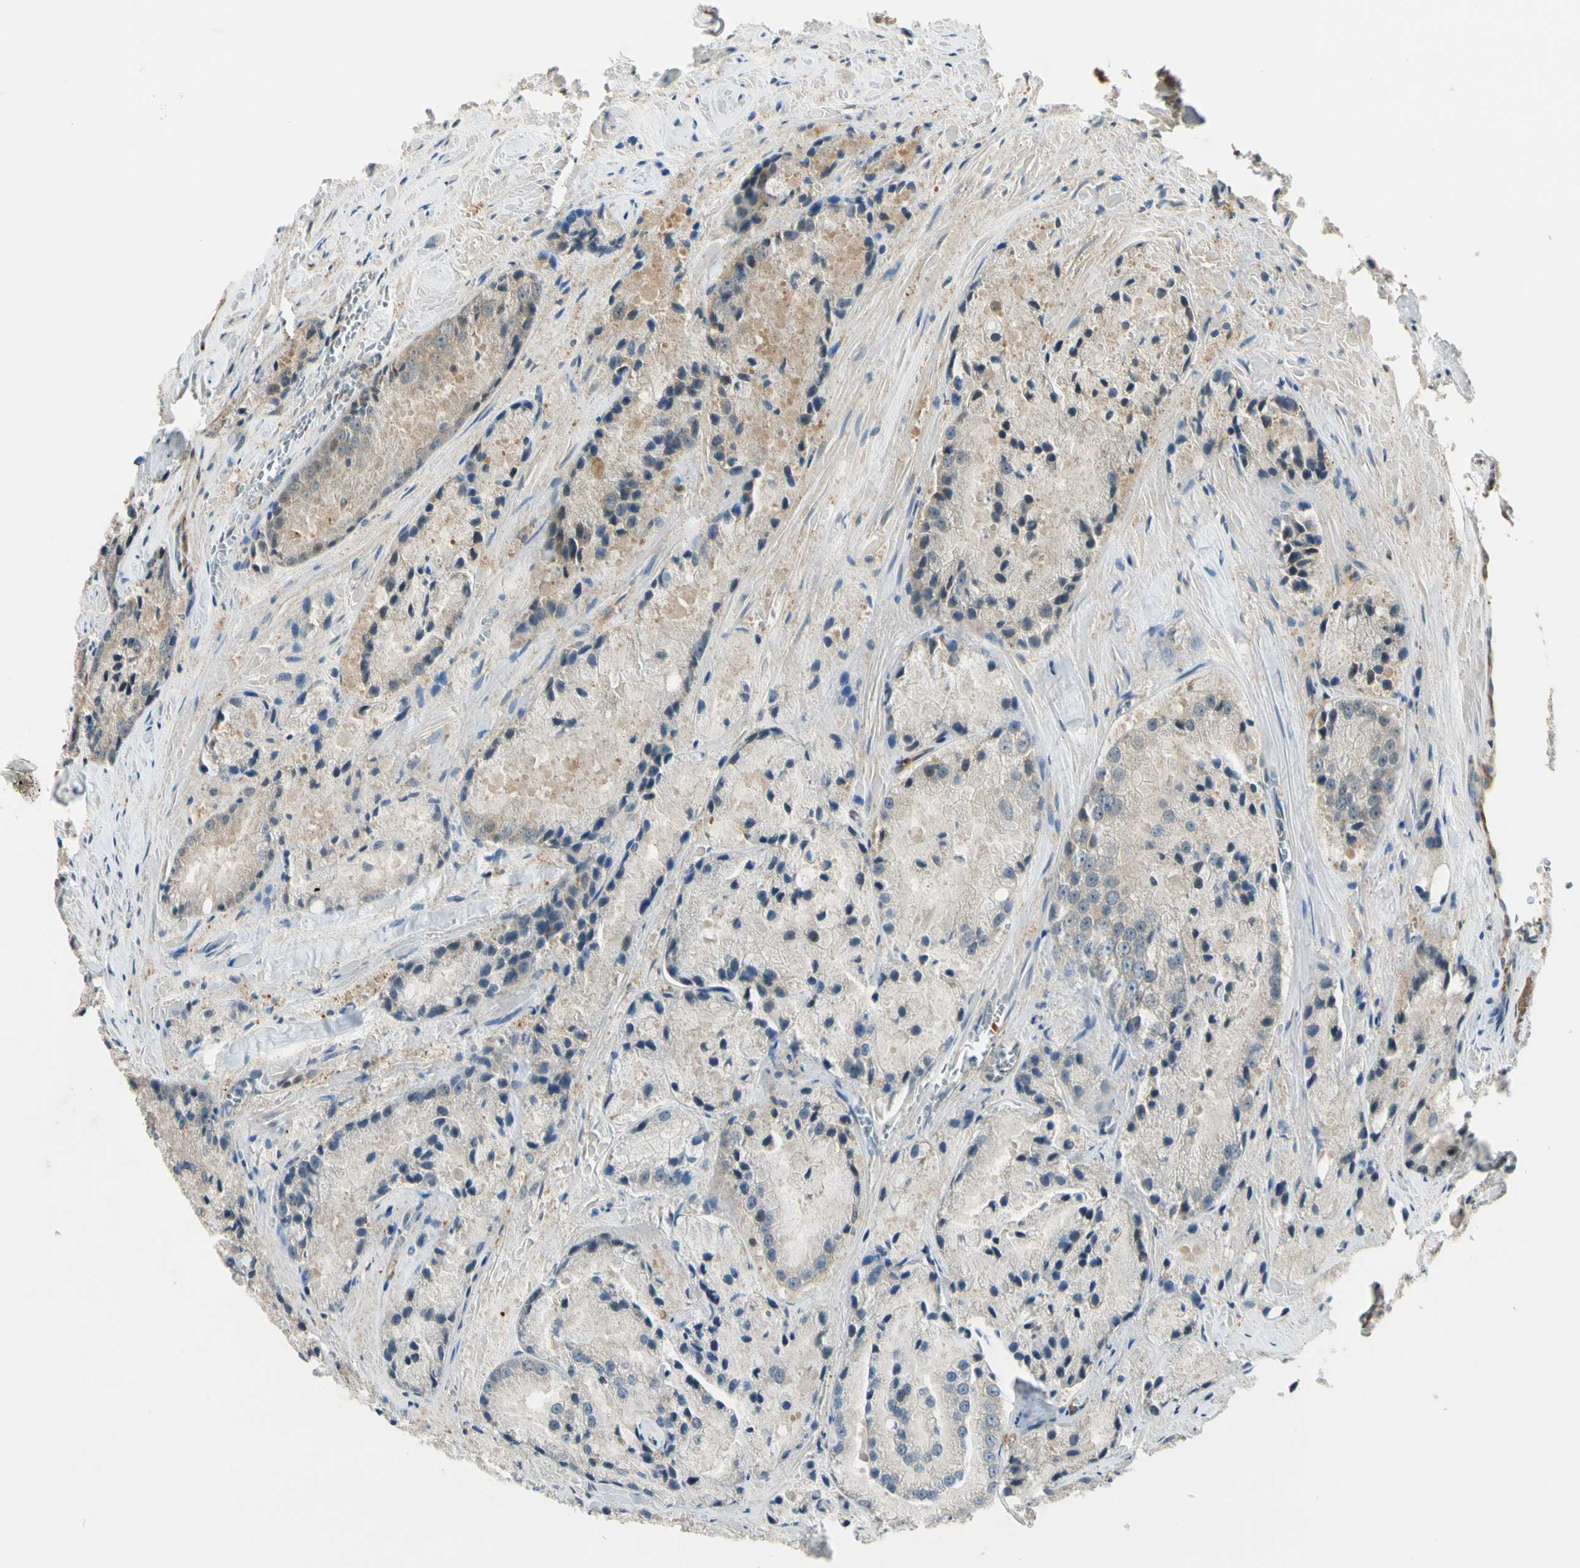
{"staining": {"intensity": "weak", "quantity": ">75%", "location": "cytoplasmic/membranous"}, "tissue": "prostate cancer", "cell_type": "Tumor cells", "image_type": "cancer", "snomed": [{"axis": "morphology", "description": "Adenocarcinoma, Low grade"}, {"axis": "topography", "description": "Prostate"}], "caption": "The immunohistochemical stain highlights weak cytoplasmic/membranous positivity in tumor cells of prostate cancer (adenocarcinoma (low-grade)) tissue. Using DAB (brown) and hematoxylin (blue) stains, captured at high magnification using brightfield microscopy.", "gene": "RASGRF1", "patient": {"sex": "male", "age": 64}}